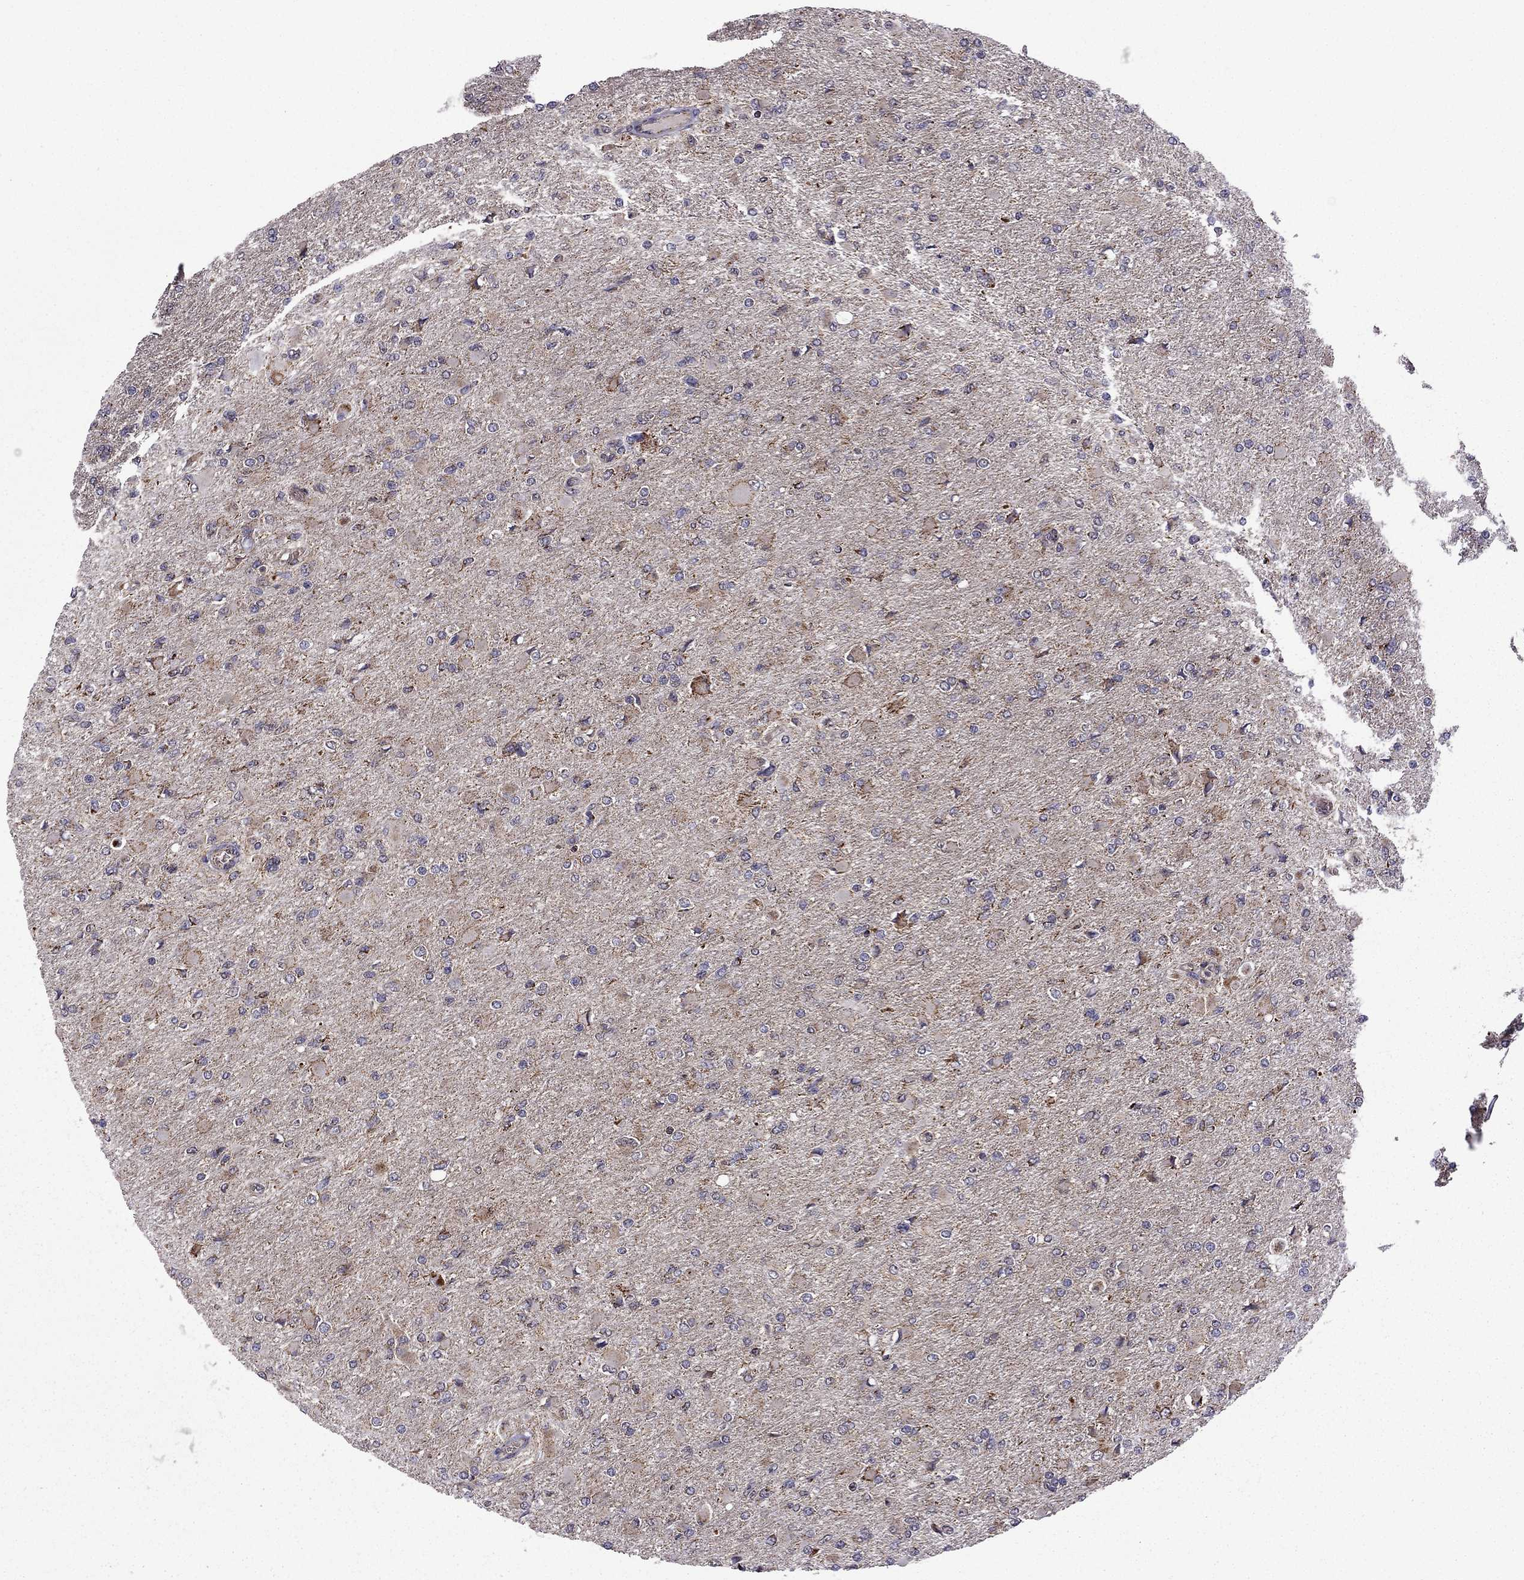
{"staining": {"intensity": "negative", "quantity": "none", "location": "none"}, "tissue": "glioma", "cell_type": "Tumor cells", "image_type": "cancer", "snomed": [{"axis": "morphology", "description": "Glioma, malignant, High grade"}, {"axis": "topography", "description": "Cerebral cortex"}], "caption": "Immunohistochemistry (IHC) image of neoplastic tissue: human malignant glioma (high-grade) stained with DAB (3,3'-diaminobenzidine) reveals no significant protein staining in tumor cells.", "gene": "TAB2", "patient": {"sex": "female", "age": 36}}